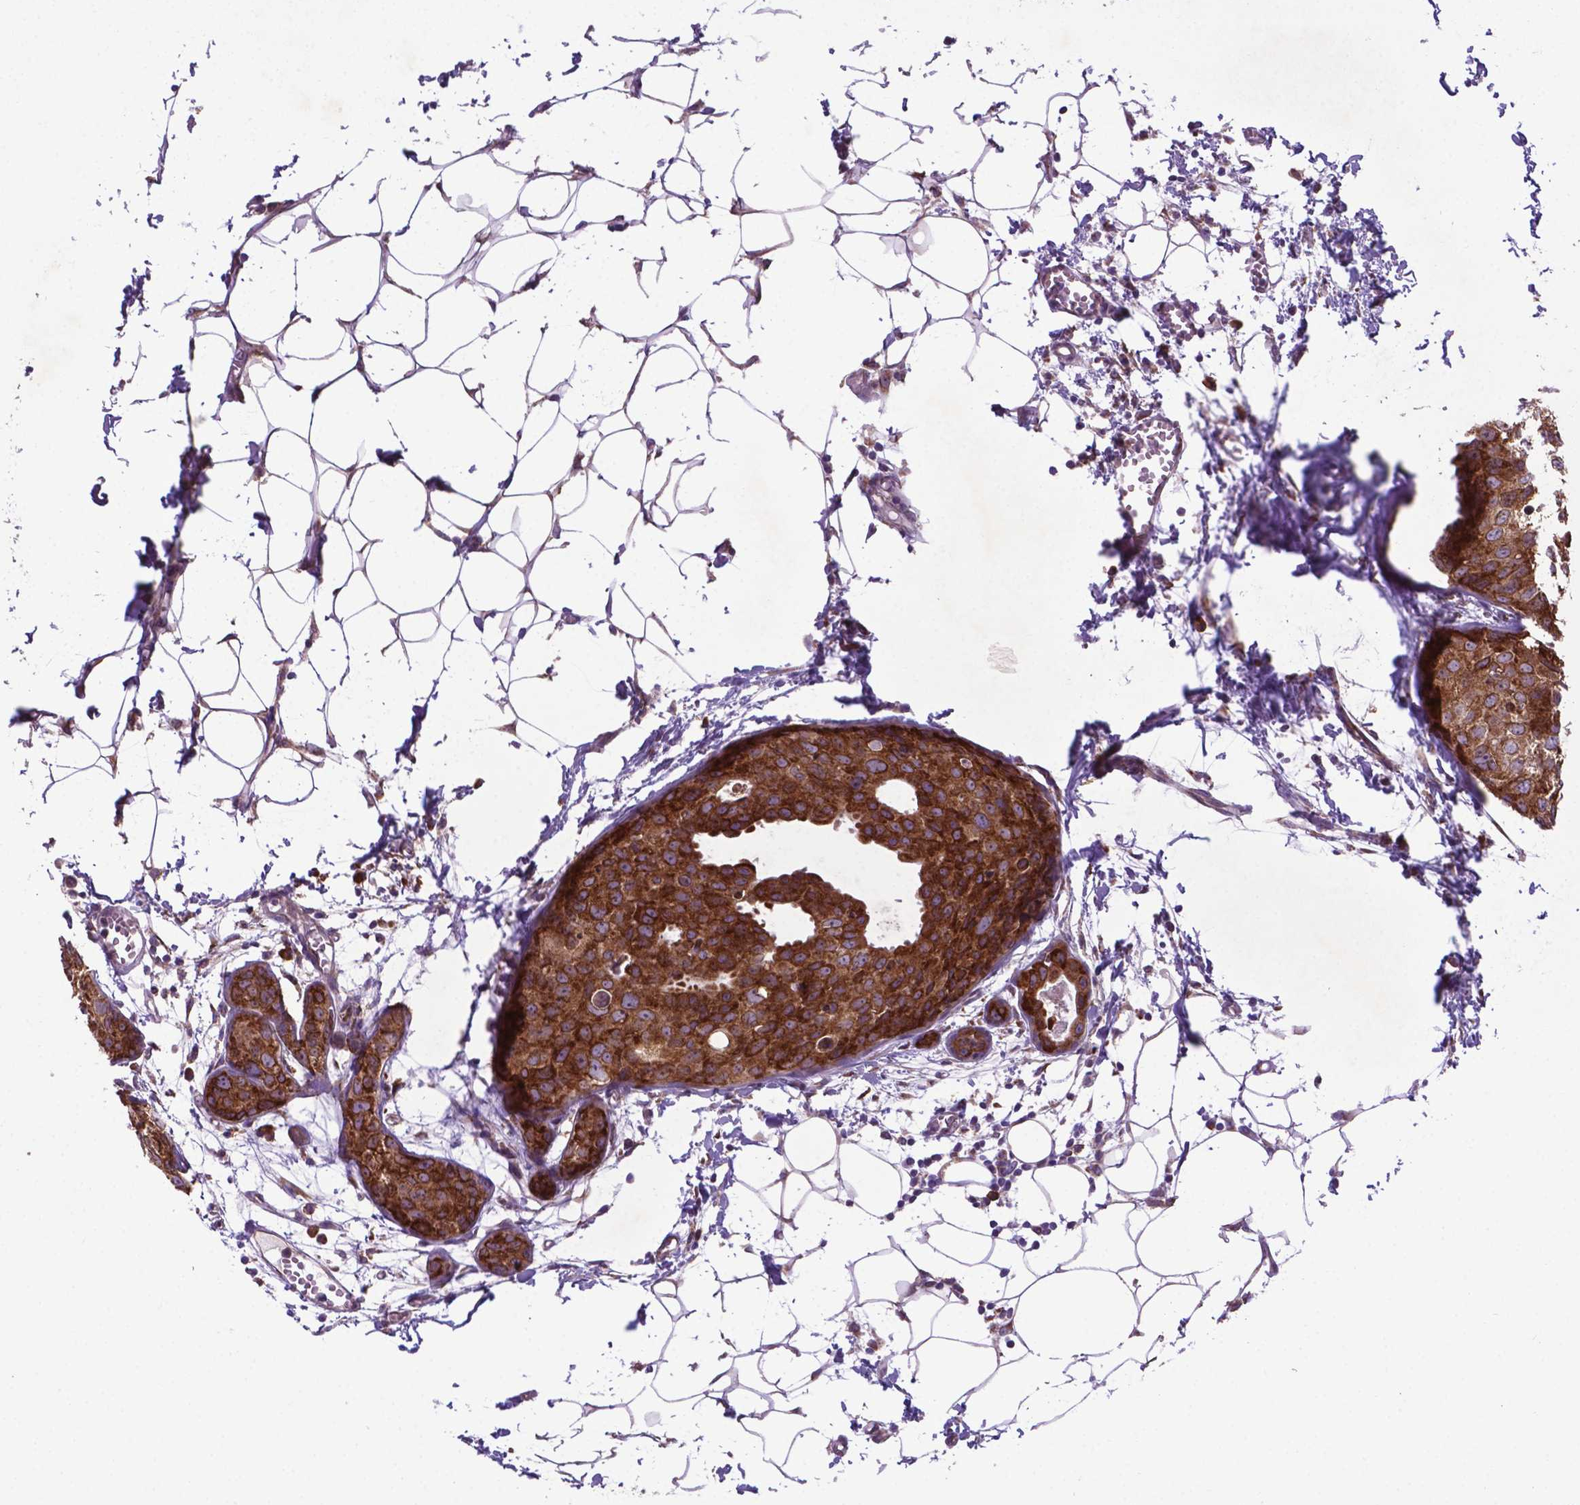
{"staining": {"intensity": "moderate", "quantity": ">75%", "location": "cytoplasmic/membranous"}, "tissue": "breast cancer", "cell_type": "Tumor cells", "image_type": "cancer", "snomed": [{"axis": "morphology", "description": "Duct carcinoma"}, {"axis": "topography", "description": "Breast"}], "caption": "Immunohistochemical staining of human breast cancer reveals medium levels of moderate cytoplasmic/membranous protein positivity in about >75% of tumor cells.", "gene": "WDR83OS", "patient": {"sex": "female", "age": 38}}